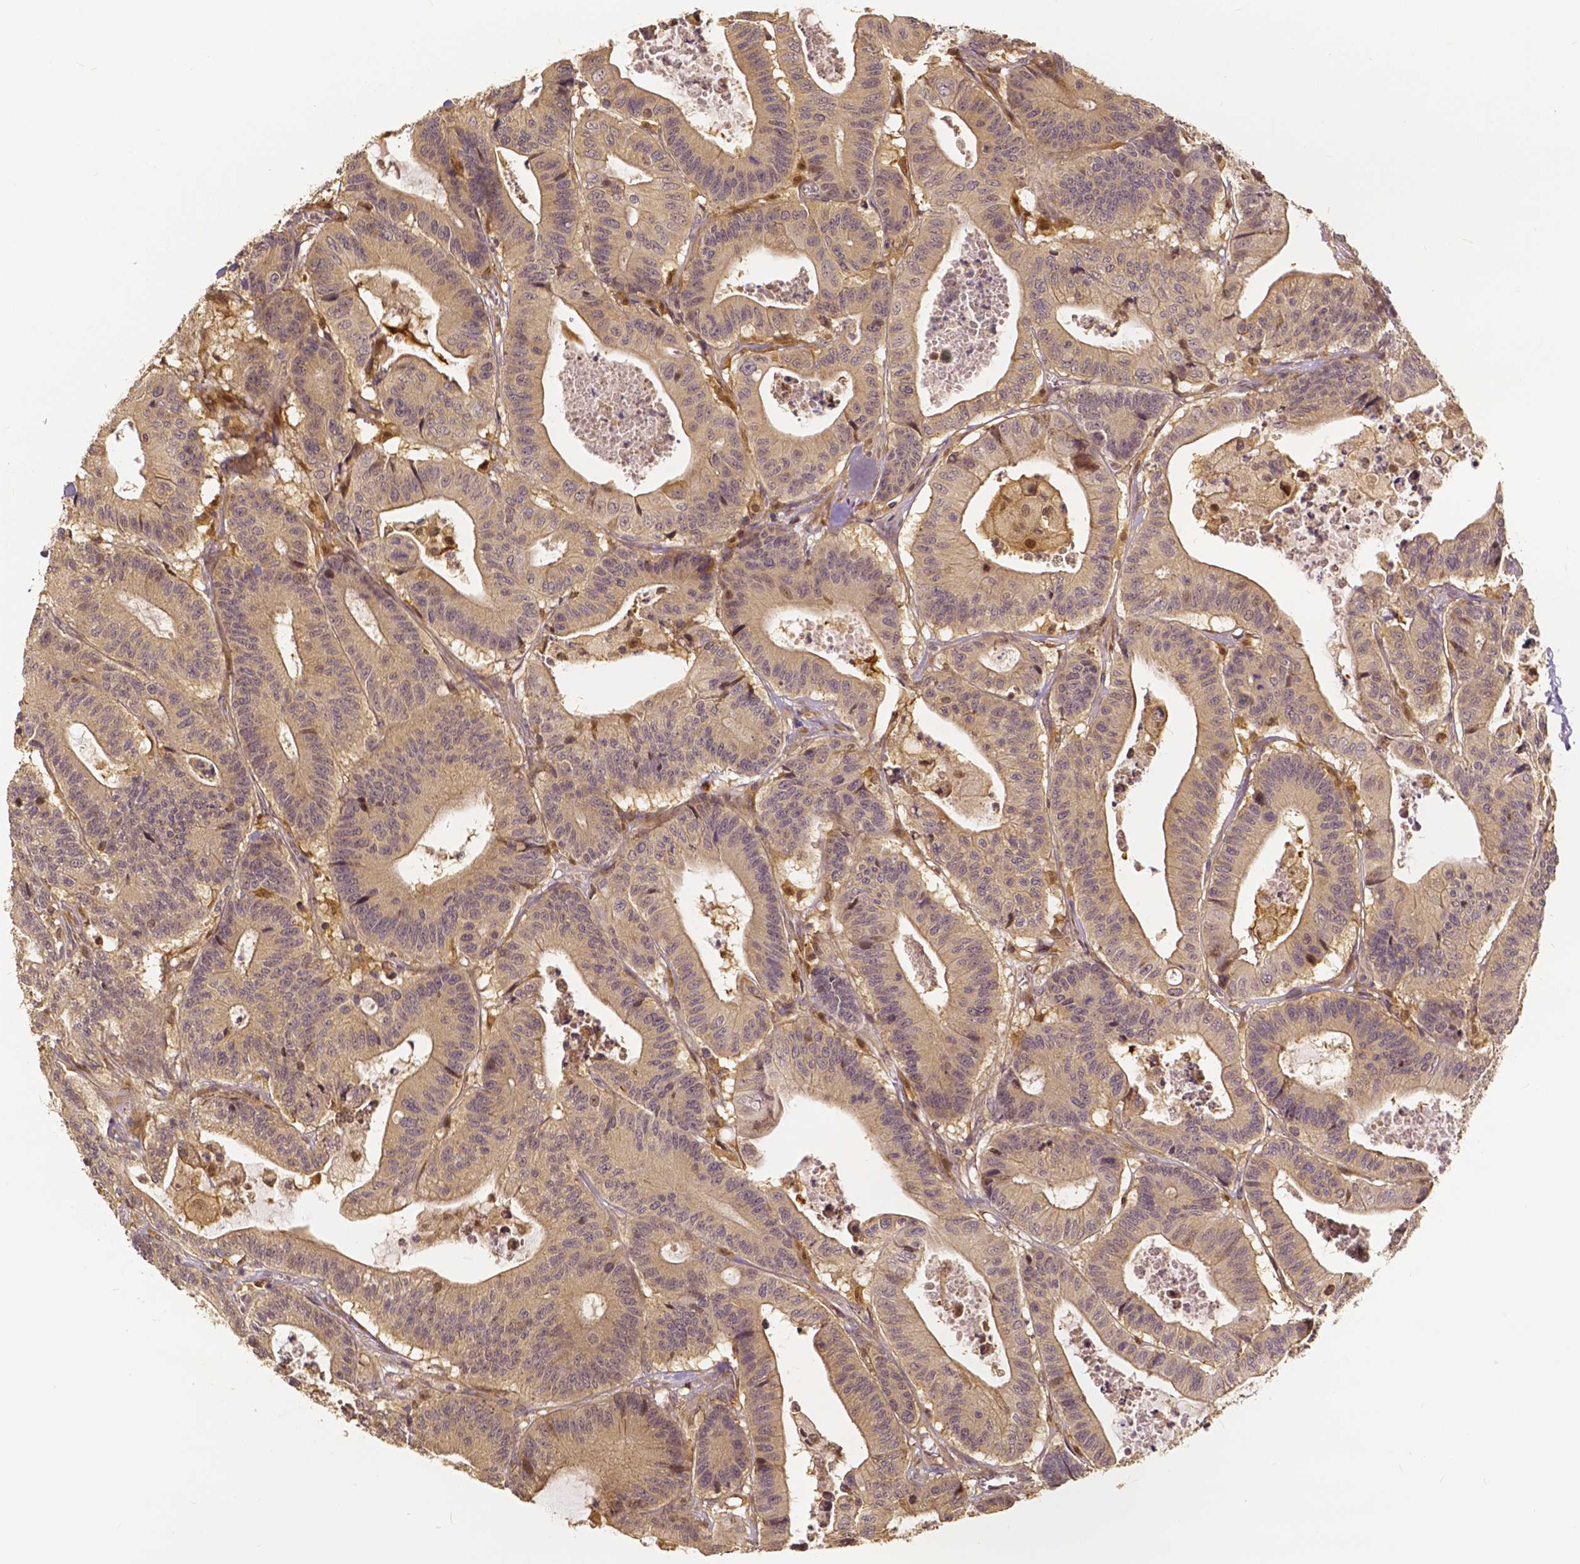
{"staining": {"intensity": "weak", "quantity": ">75%", "location": "cytoplasmic/membranous"}, "tissue": "colorectal cancer", "cell_type": "Tumor cells", "image_type": "cancer", "snomed": [{"axis": "morphology", "description": "Adenocarcinoma, NOS"}, {"axis": "topography", "description": "Colon"}], "caption": "Weak cytoplasmic/membranous positivity is identified in approximately >75% of tumor cells in adenocarcinoma (colorectal). The staining was performed using DAB to visualize the protein expression in brown, while the nuclei were stained in blue with hematoxylin (Magnification: 20x).", "gene": "USP9X", "patient": {"sex": "female", "age": 84}}